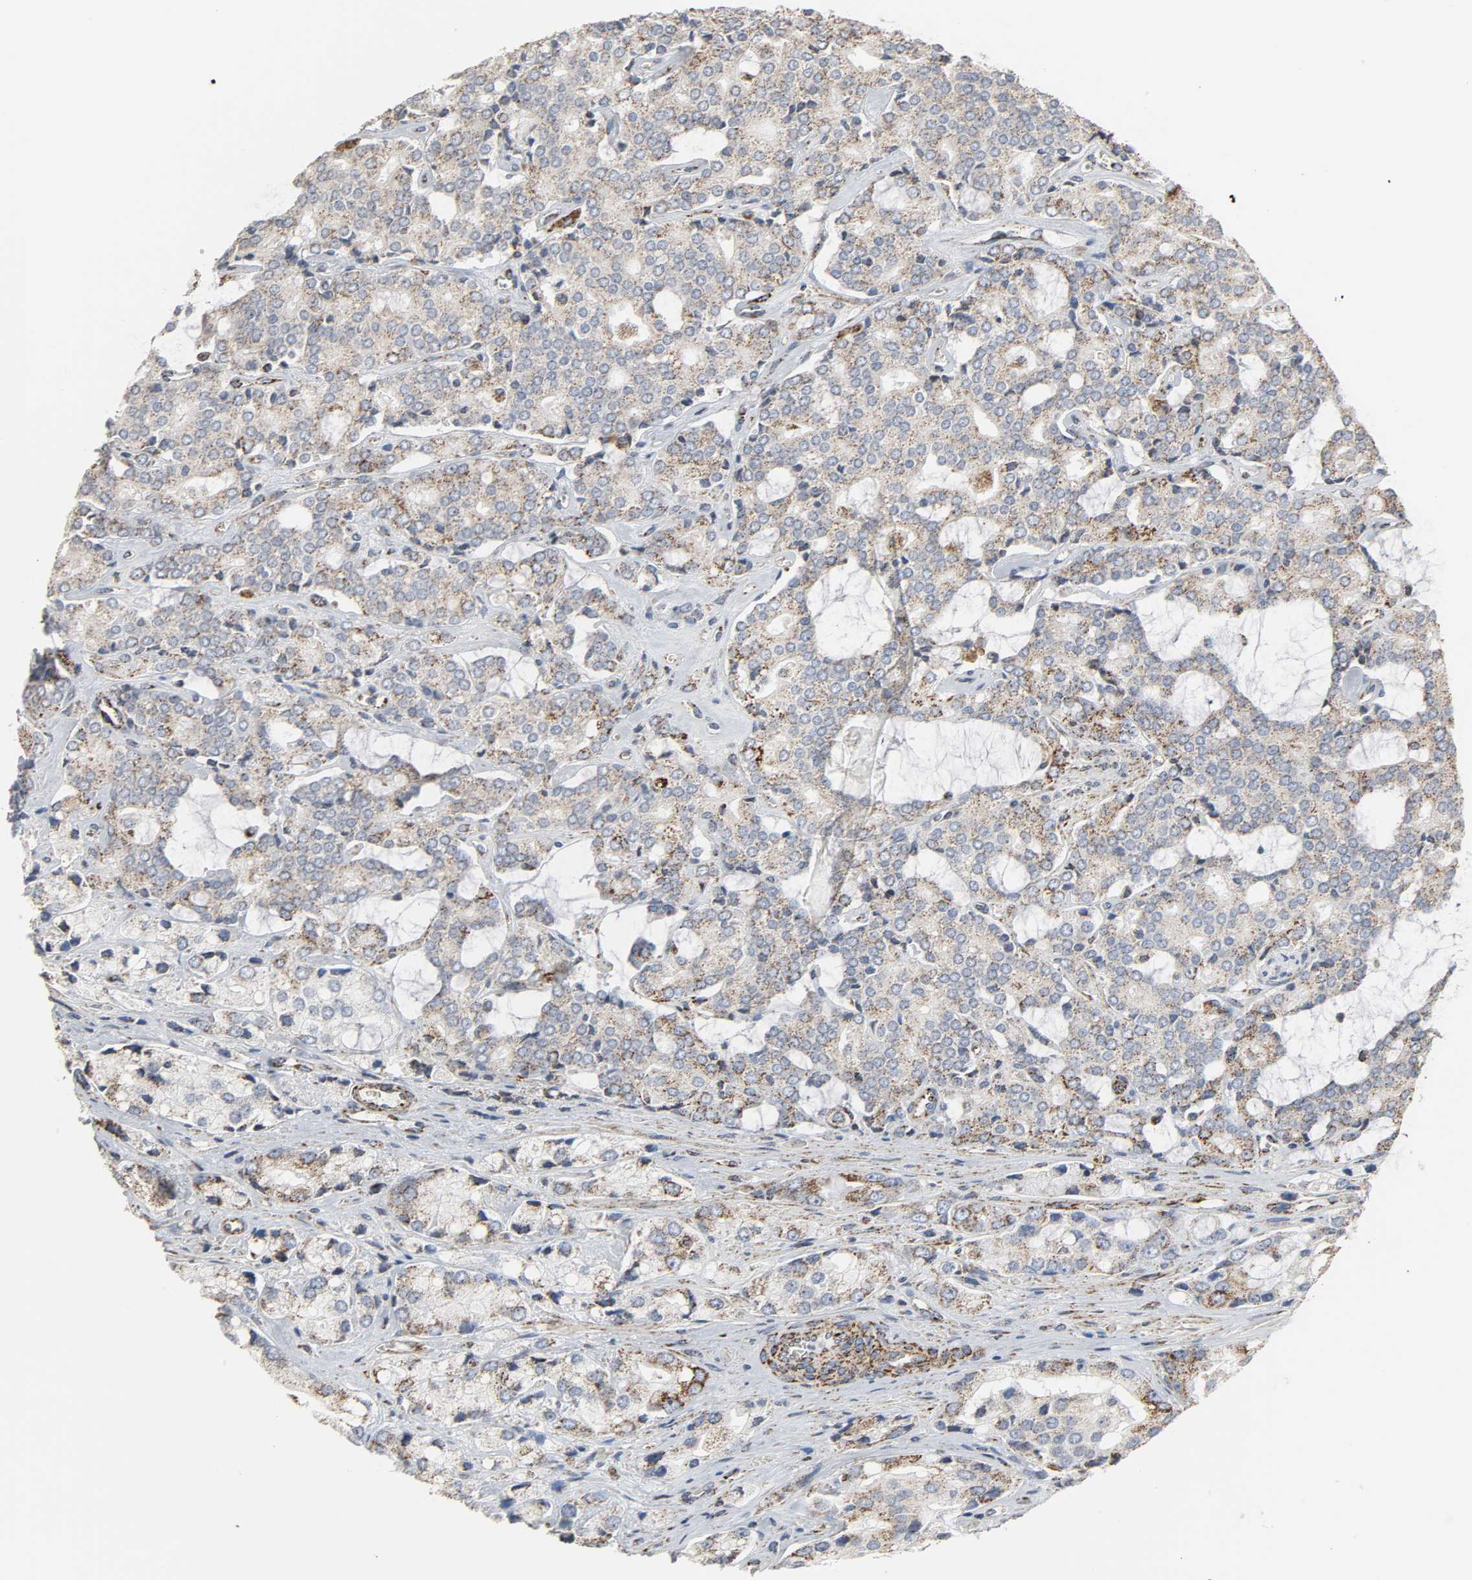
{"staining": {"intensity": "moderate", "quantity": "25%-75%", "location": "cytoplasmic/membranous"}, "tissue": "prostate cancer", "cell_type": "Tumor cells", "image_type": "cancer", "snomed": [{"axis": "morphology", "description": "Adenocarcinoma, High grade"}, {"axis": "topography", "description": "Prostate"}], "caption": "Tumor cells display moderate cytoplasmic/membranous expression in about 25%-75% of cells in prostate cancer.", "gene": "ACAT1", "patient": {"sex": "male", "age": 67}}